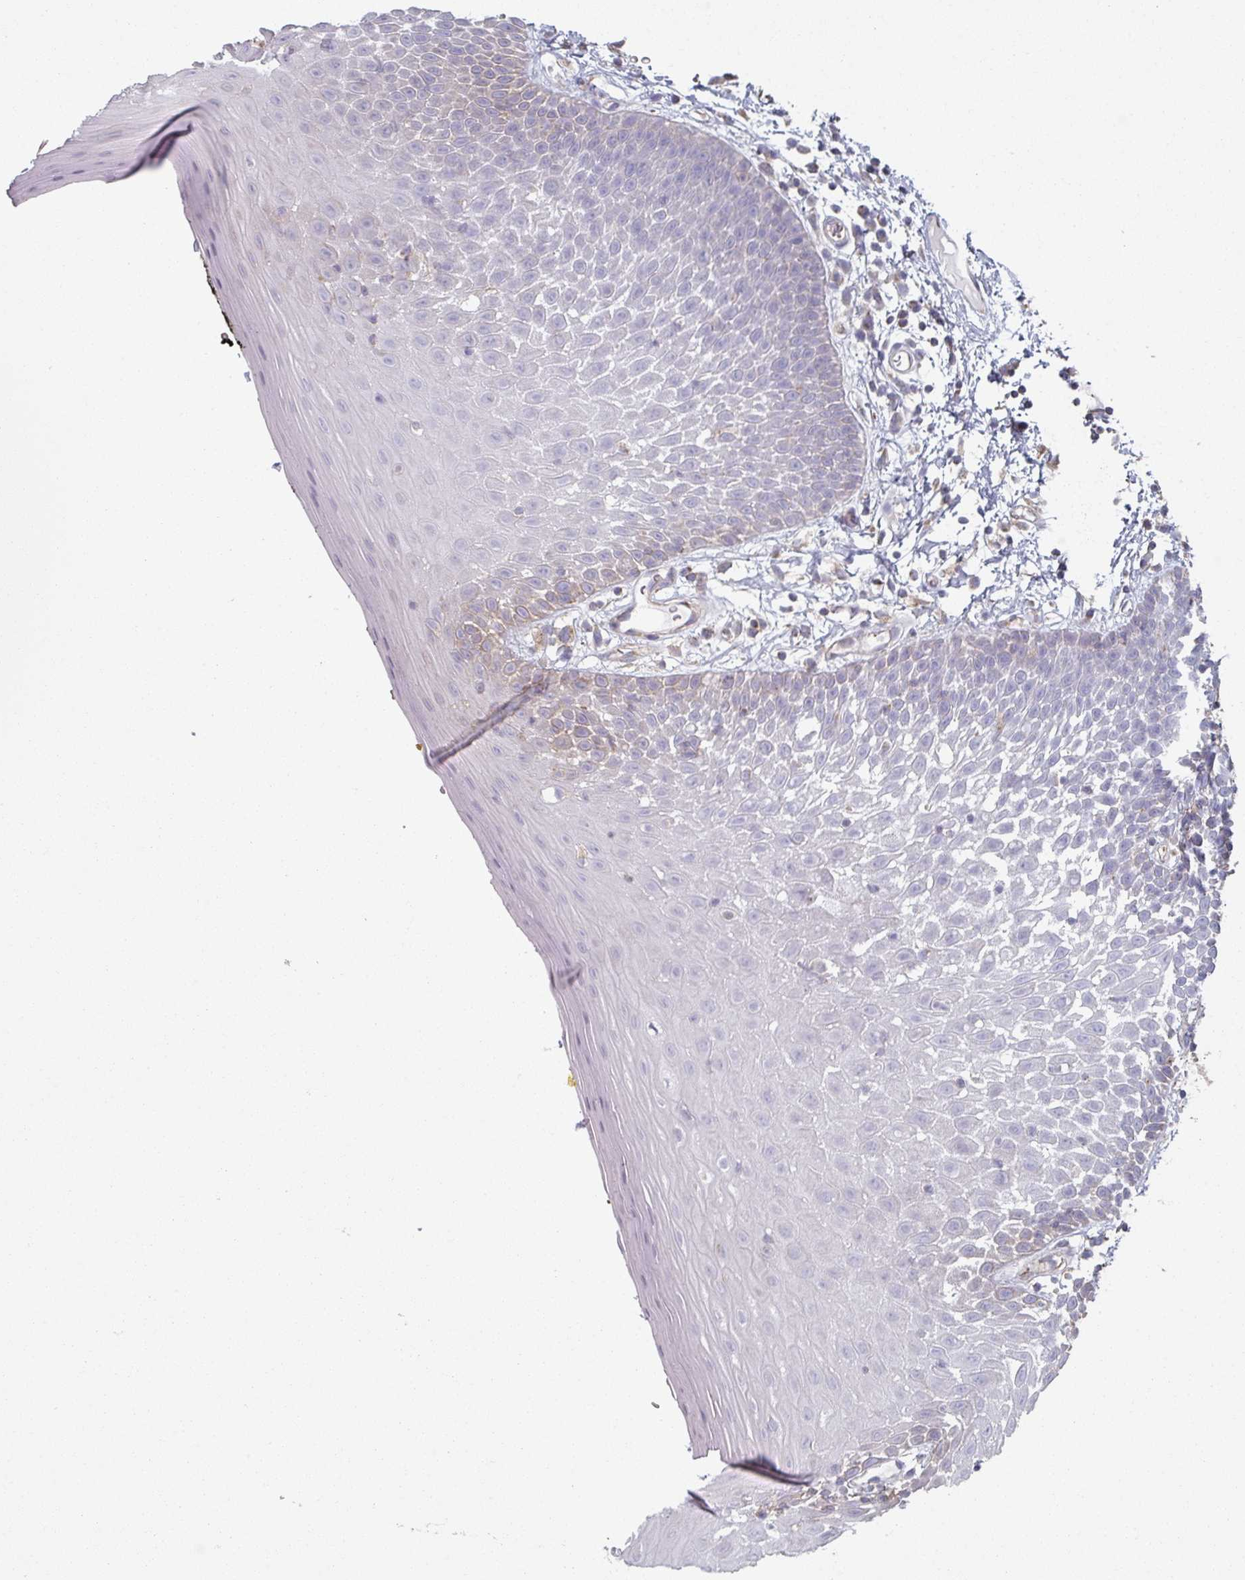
{"staining": {"intensity": "negative", "quantity": "none", "location": "none"}, "tissue": "oral mucosa", "cell_type": "Squamous epithelial cells", "image_type": "normal", "snomed": [{"axis": "morphology", "description": "Normal tissue, NOS"}, {"axis": "morphology", "description": "Squamous cell carcinoma, NOS"}, {"axis": "topography", "description": "Oral tissue"}, {"axis": "topography", "description": "Tounge, NOS"}, {"axis": "topography", "description": "Head-Neck"}], "caption": "Oral mucosa was stained to show a protein in brown. There is no significant staining in squamous epithelial cells. Brightfield microscopy of immunohistochemistry (IHC) stained with DAB (3,3'-diaminobenzidine) (brown) and hematoxylin (blue), captured at high magnification.", "gene": "GSTA1", "patient": {"sex": "male", "age": 76}}